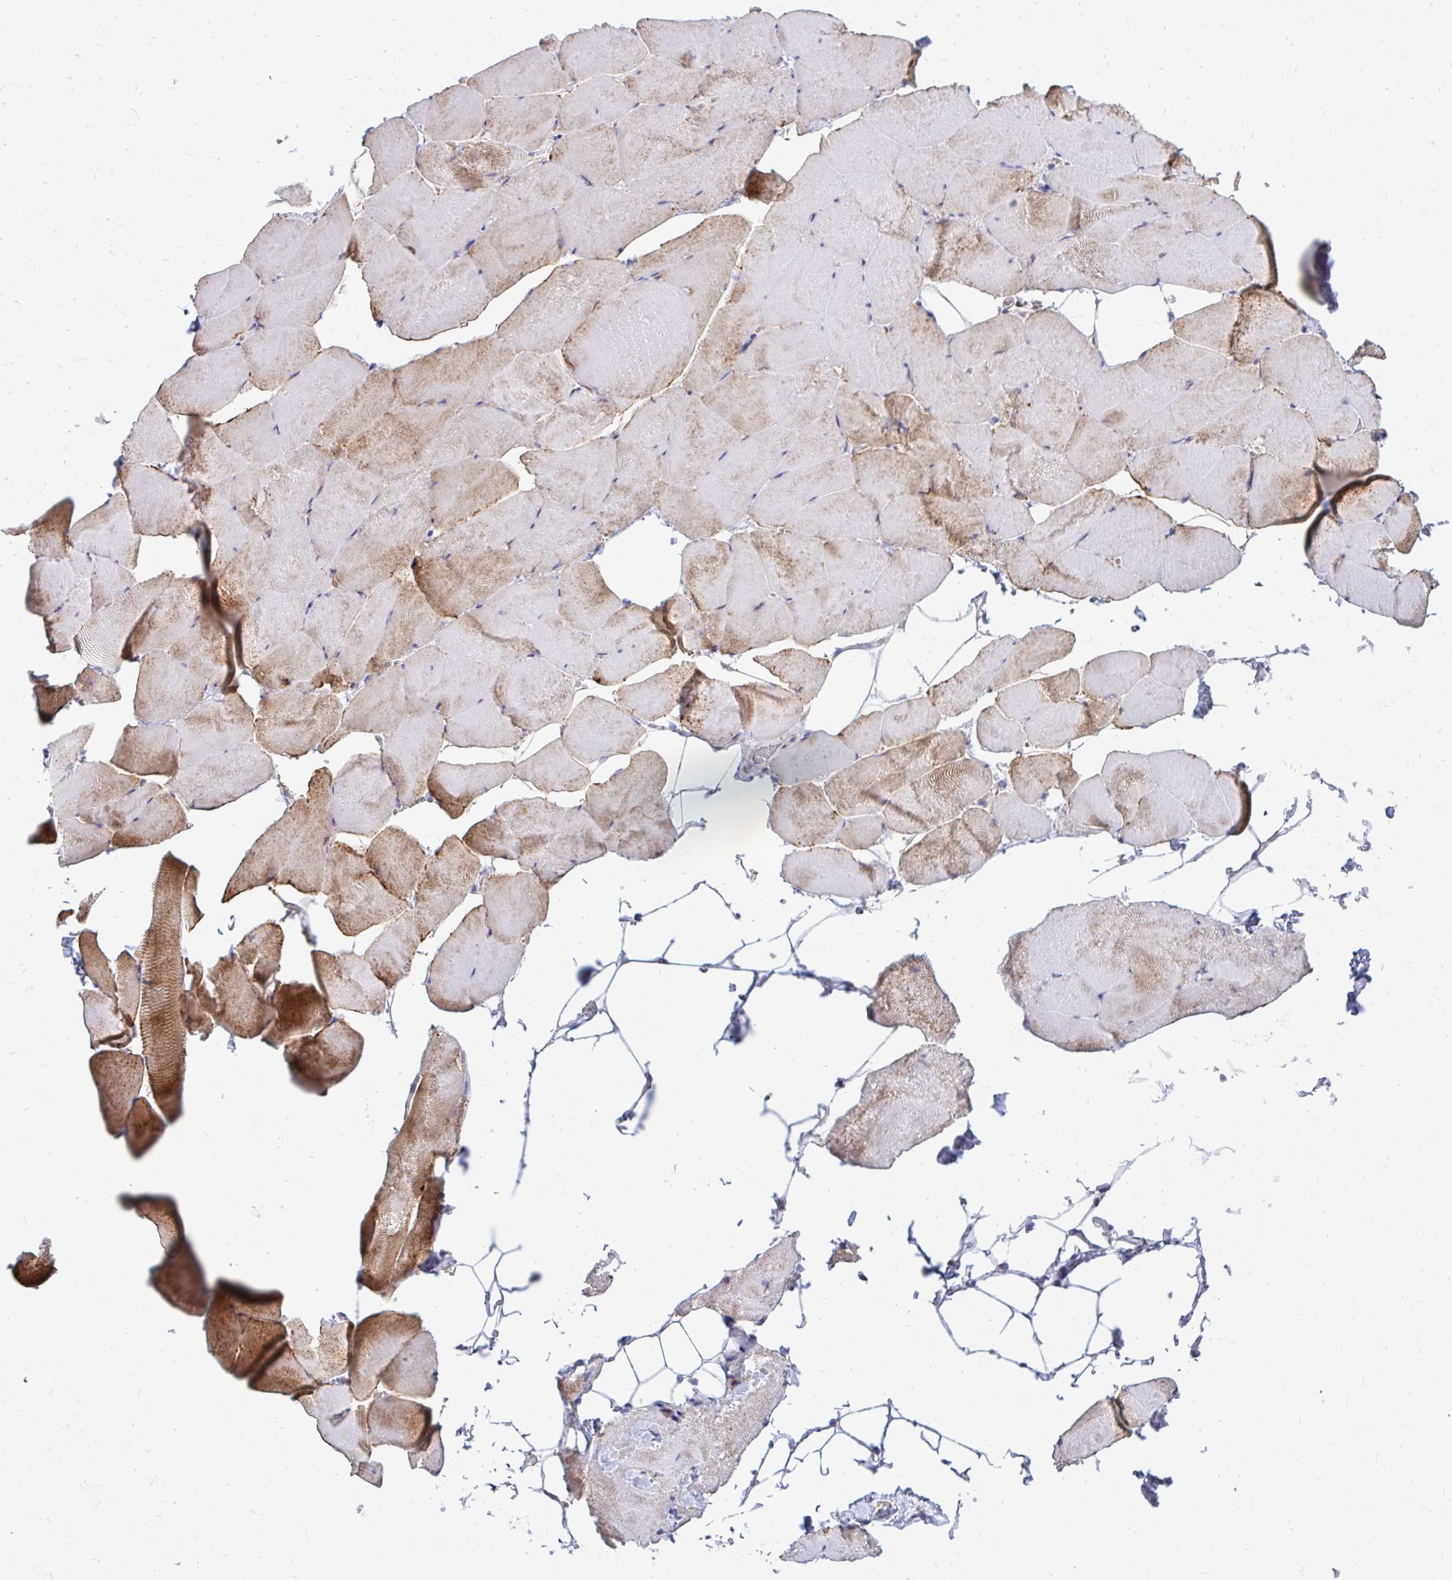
{"staining": {"intensity": "moderate", "quantity": "25%-75%", "location": "cytoplasmic/membranous"}, "tissue": "skeletal muscle", "cell_type": "Myocytes", "image_type": "normal", "snomed": [{"axis": "morphology", "description": "Normal tissue, NOS"}, {"axis": "topography", "description": "Skeletal muscle"}], "caption": "Myocytes exhibit medium levels of moderate cytoplasmic/membranous expression in about 25%-75% of cells in benign skeletal muscle.", "gene": "OR10R2", "patient": {"sex": "female", "age": 64}}